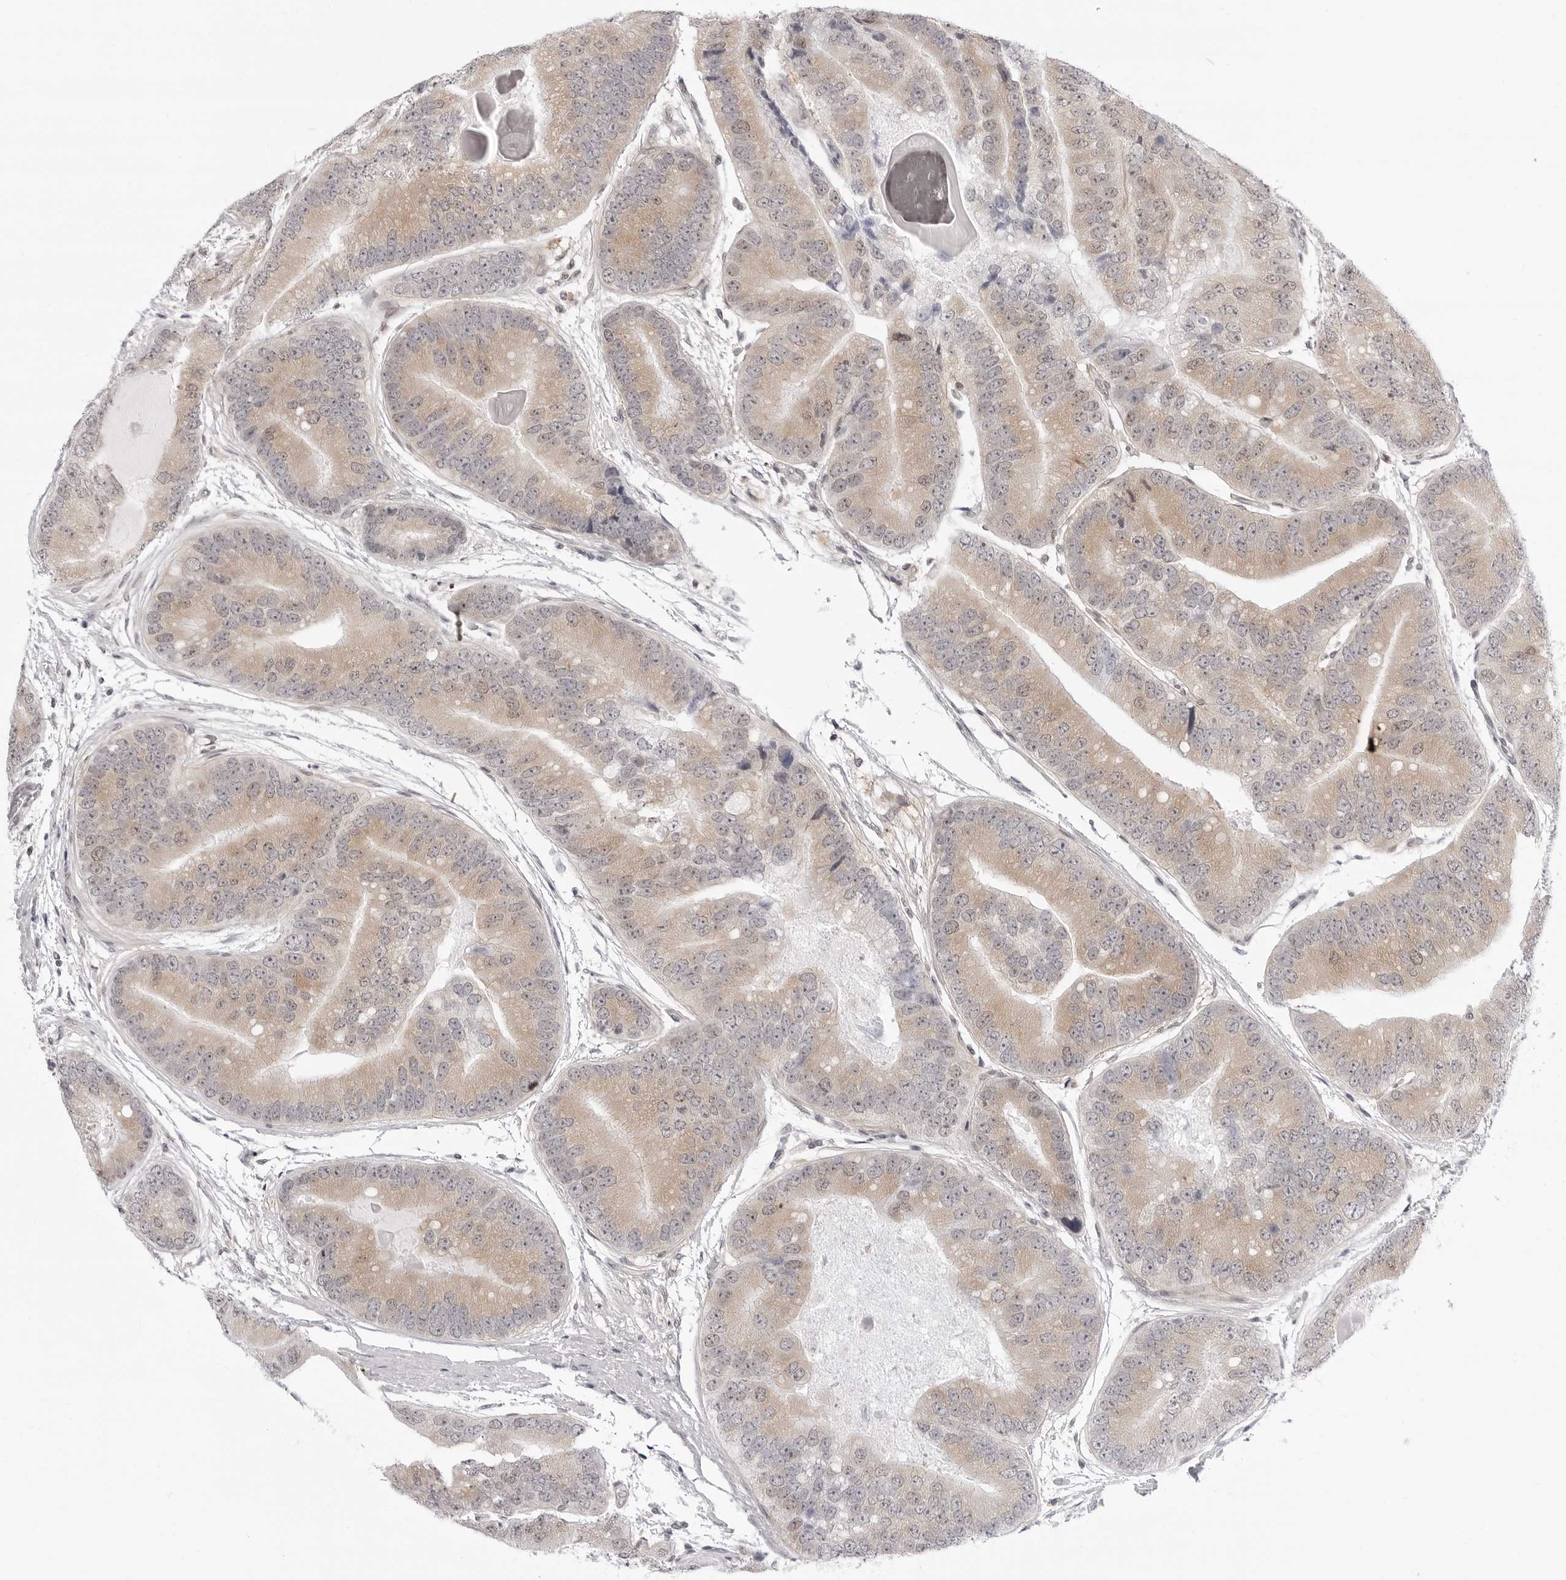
{"staining": {"intensity": "moderate", "quantity": "25%-75%", "location": "cytoplasmic/membranous"}, "tissue": "prostate cancer", "cell_type": "Tumor cells", "image_type": "cancer", "snomed": [{"axis": "morphology", "description": "Adenocarcinoma, High grade"}, {"axis": "topography", "description": "Prostate"}], "caption": "Immunohistochemistry staining of prostate cancer, which displays medium levels of moderate cytoplasmic/membranous staining in about 25%-75% of tumor cells indicating moderate cytoplasmic/membranous protein positivity. The staining was performed using DAB (brown) for protein detection and nuclei were counterstained in hematoxylin (blue).", "gene": "PPP2R5C", "patient": {"sex": "male", "age": 70}}